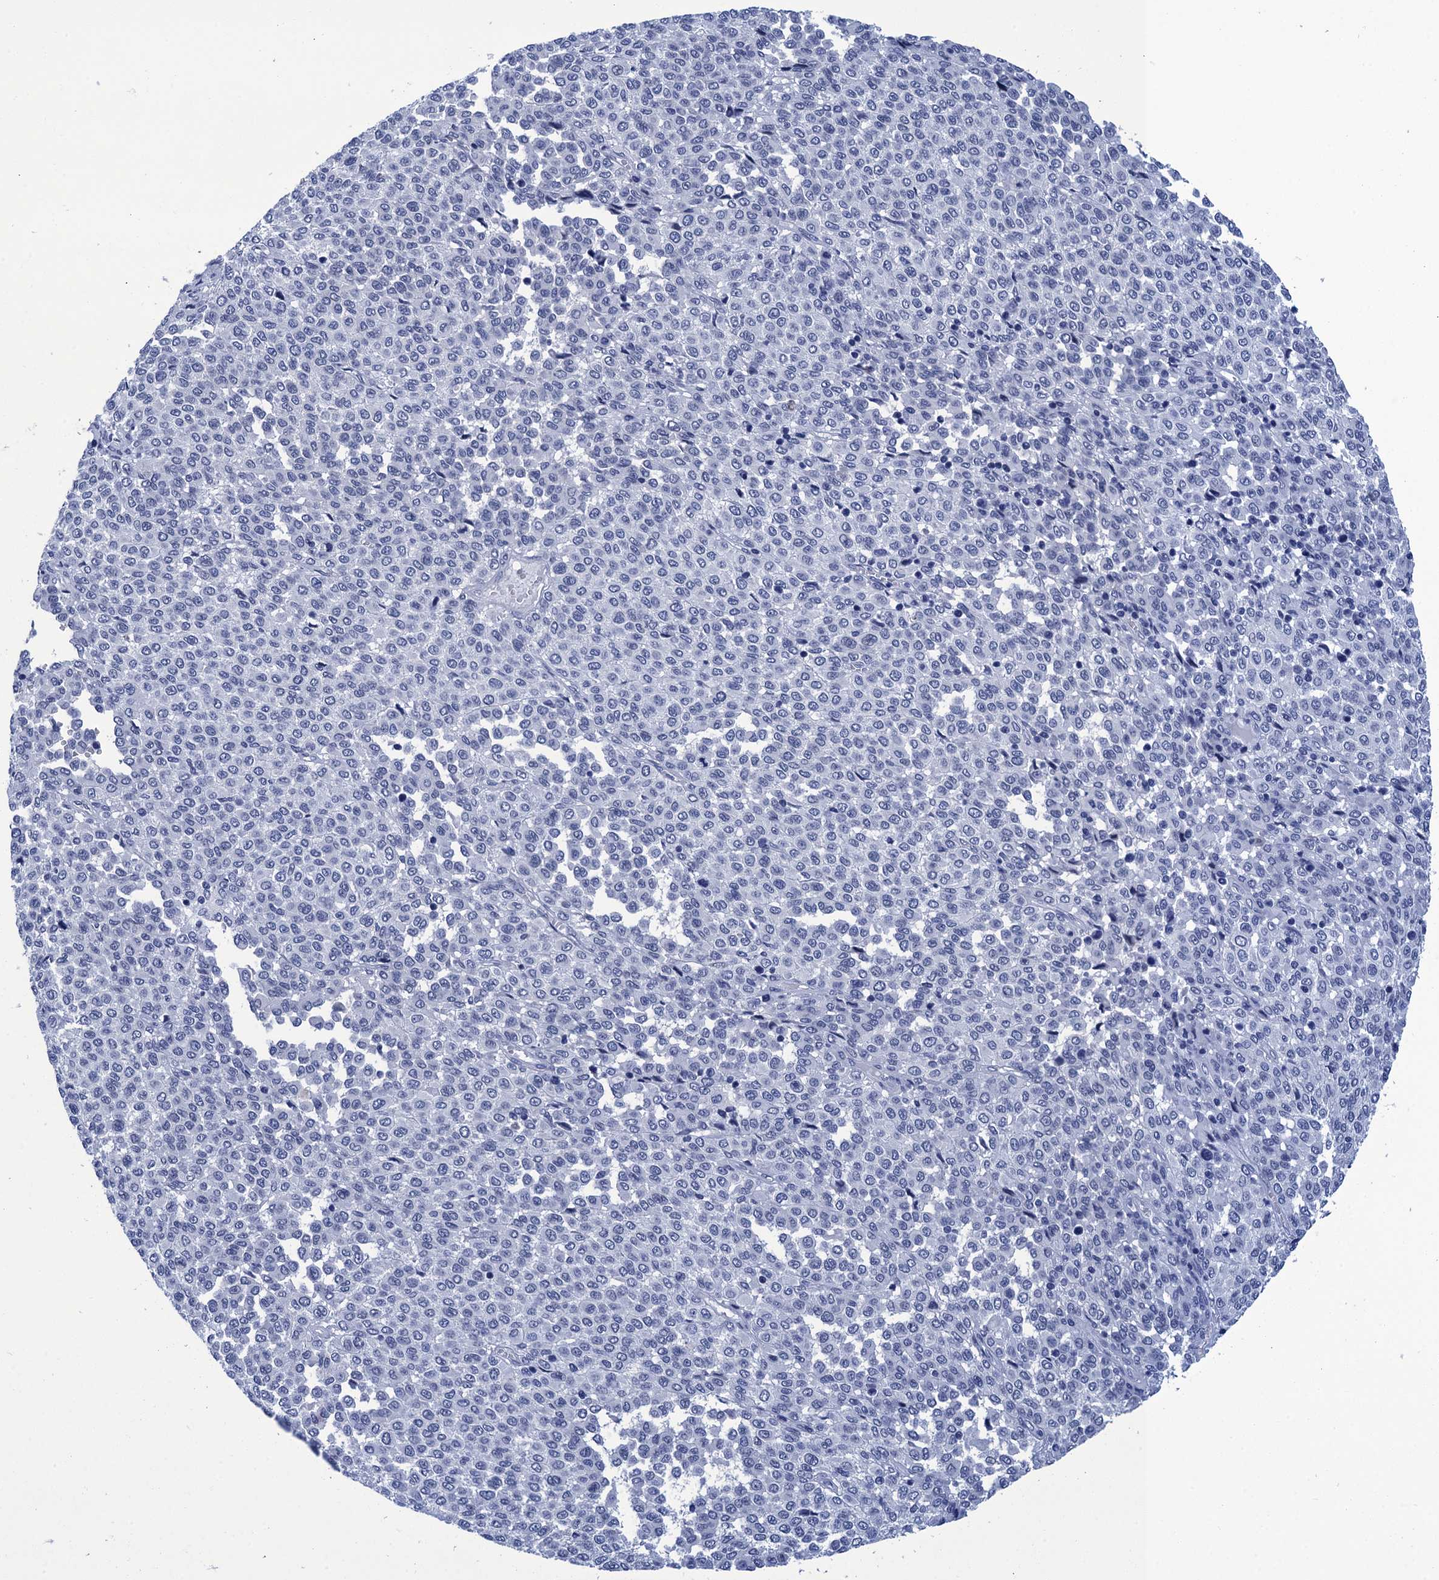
{"staining": {"intensity": "negative", "quantity": "none", "location": "none"}, "tissue": "melanoma", "cell_type": "Tumor cells", "image_type": "cancer", "snomed": [{"axis": "morphology", "description": "Malignant melanoma, Metastatic site"}, {"axis": "topography", "description": "Pancreas"}], "caption": "DAB (3,3'-diaminobenzidine) immunohistochemical staining of malignant melanoma (metastatic site) reveals no significant staining in tumor cells.", "gene": "METTL25", "patient": {"sex": "female", "age": 30}}